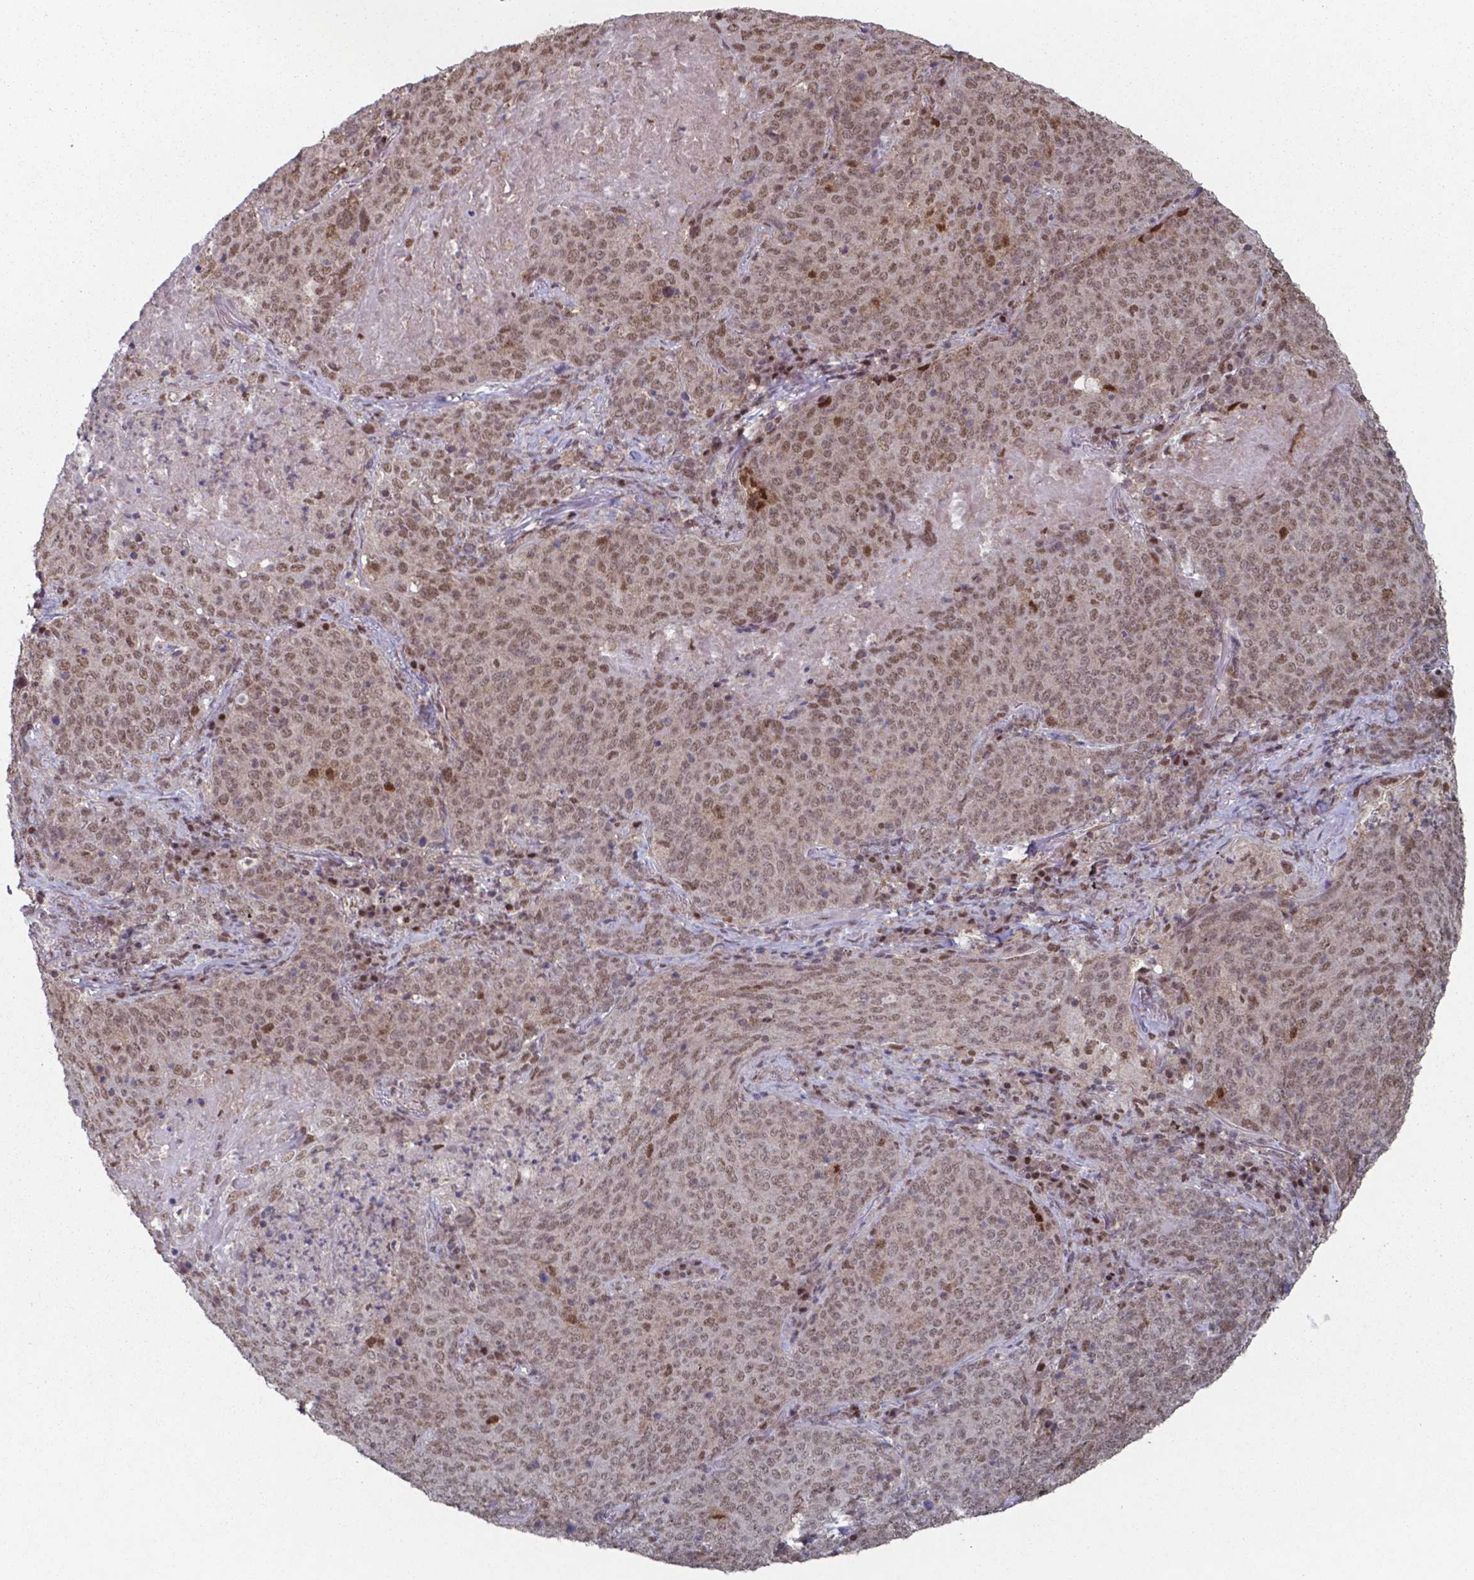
{"staining": {"intensity": "moderate", "quantity": ">75%", "location": "nuclear"}, "tissue": "lung cancer", "cell_type": "Tumor cells", "image_type": "cancer", "snomed": [{"axis": "morphology", "description": "Squamous cell carcinoma, NOS"}, {"axis": "topography", "description": "Lung"}], "caption": "This image demonstrates lung cancer stained with immunohistochemistry (IHC) to label a protein in brown. The nuclear of tumor cells show moderate positivity for the protein. Nuclei are counter-stained blue.", "gene": "UBA1", "patient": {"sex": "male", "age": 82}}